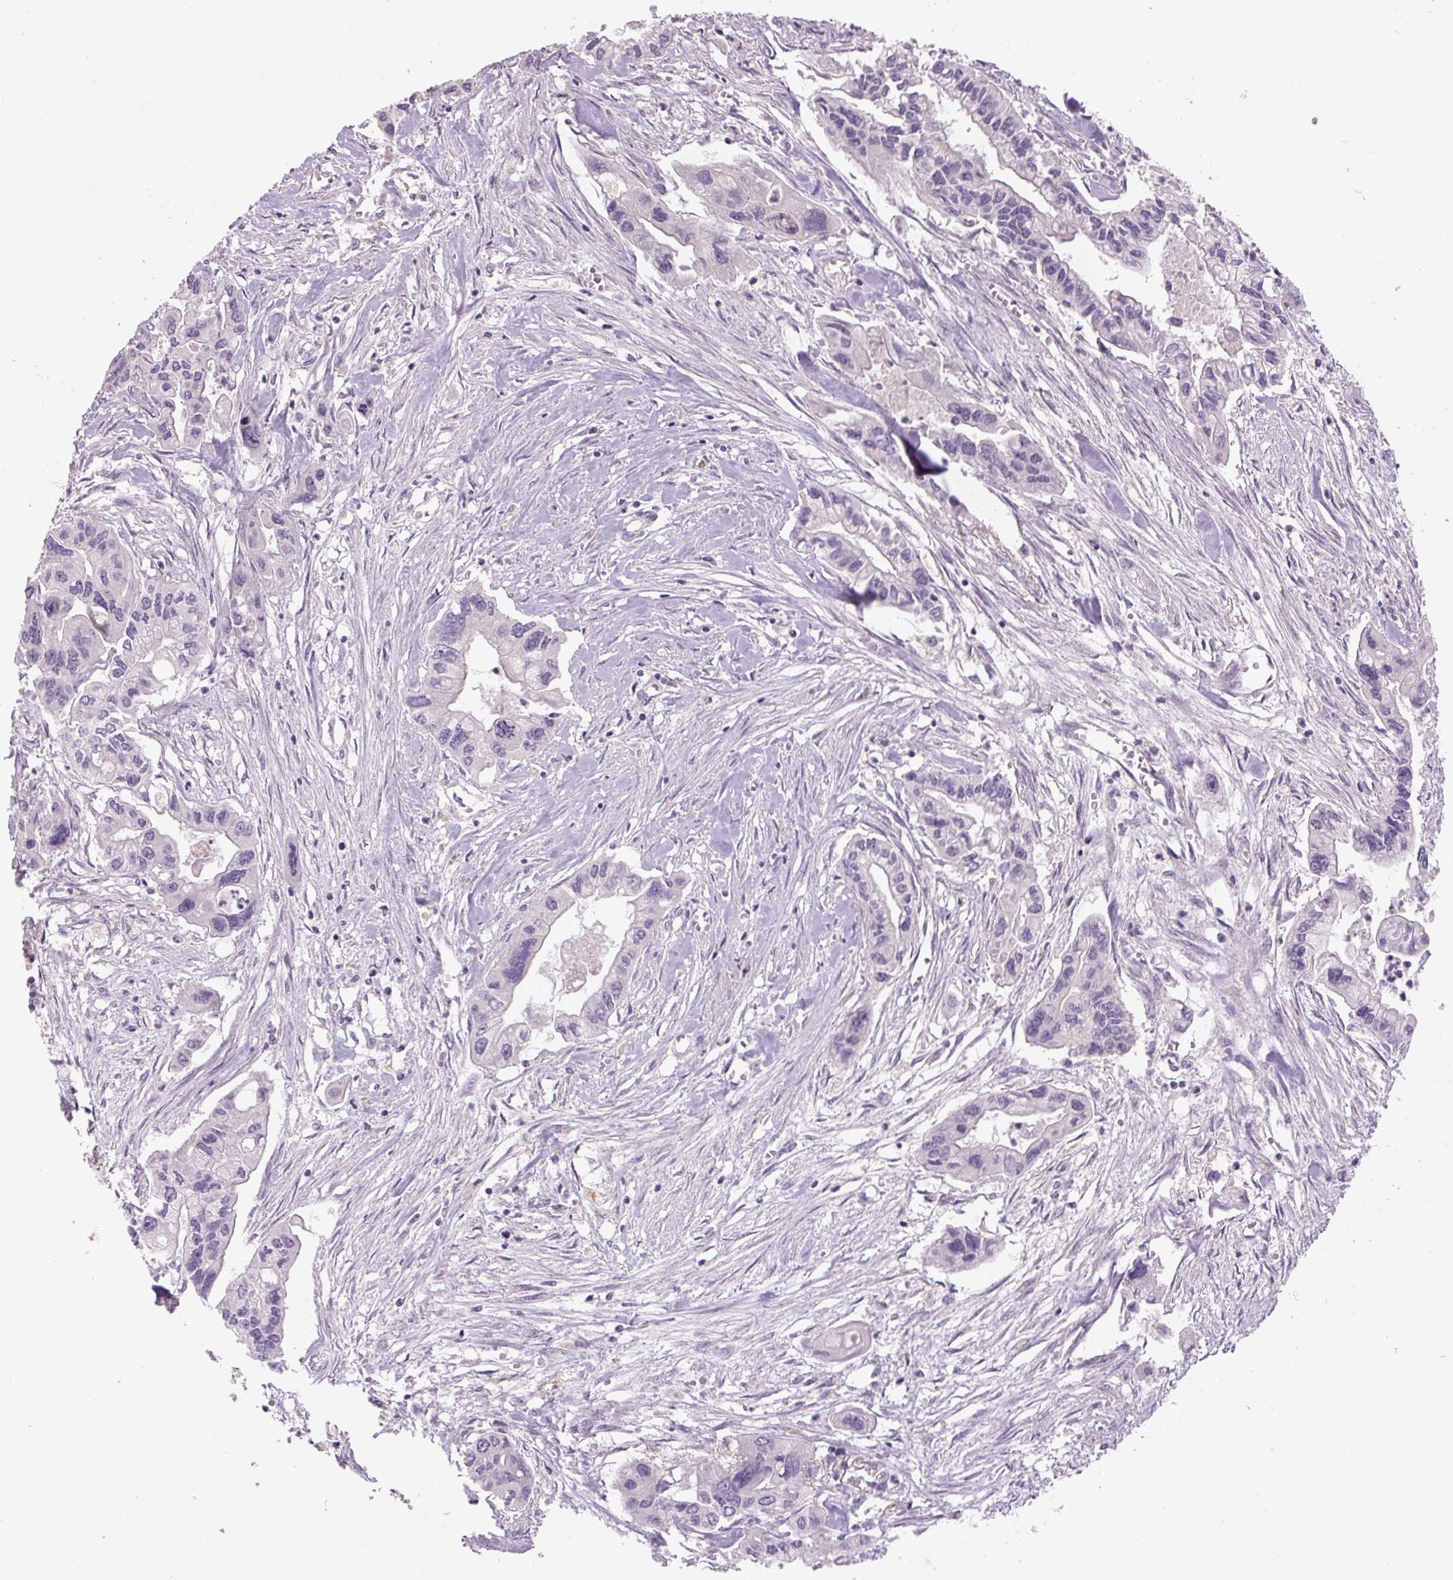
{"staining": {"intensity": "negative", "quantity": "none", "location": "none"}, "tissue": "pancreatic cancer", "cell_type": "Tumor cells", "image_type": "cancer", "snomed": [{"axis": "morphology", "description": "Adenocarcinoma, NOS"}, {"axis": "topography", "description": "Pancreas"}], "caption": "High magnification brightfield microscopy of pancreatic cancer stained with DAB (brown) and counterstained with hematoxylin (blue): tumor cells show no significant positivity.", "gene": "TMEM100", "patient": {"sex": "male", "age": 62}}